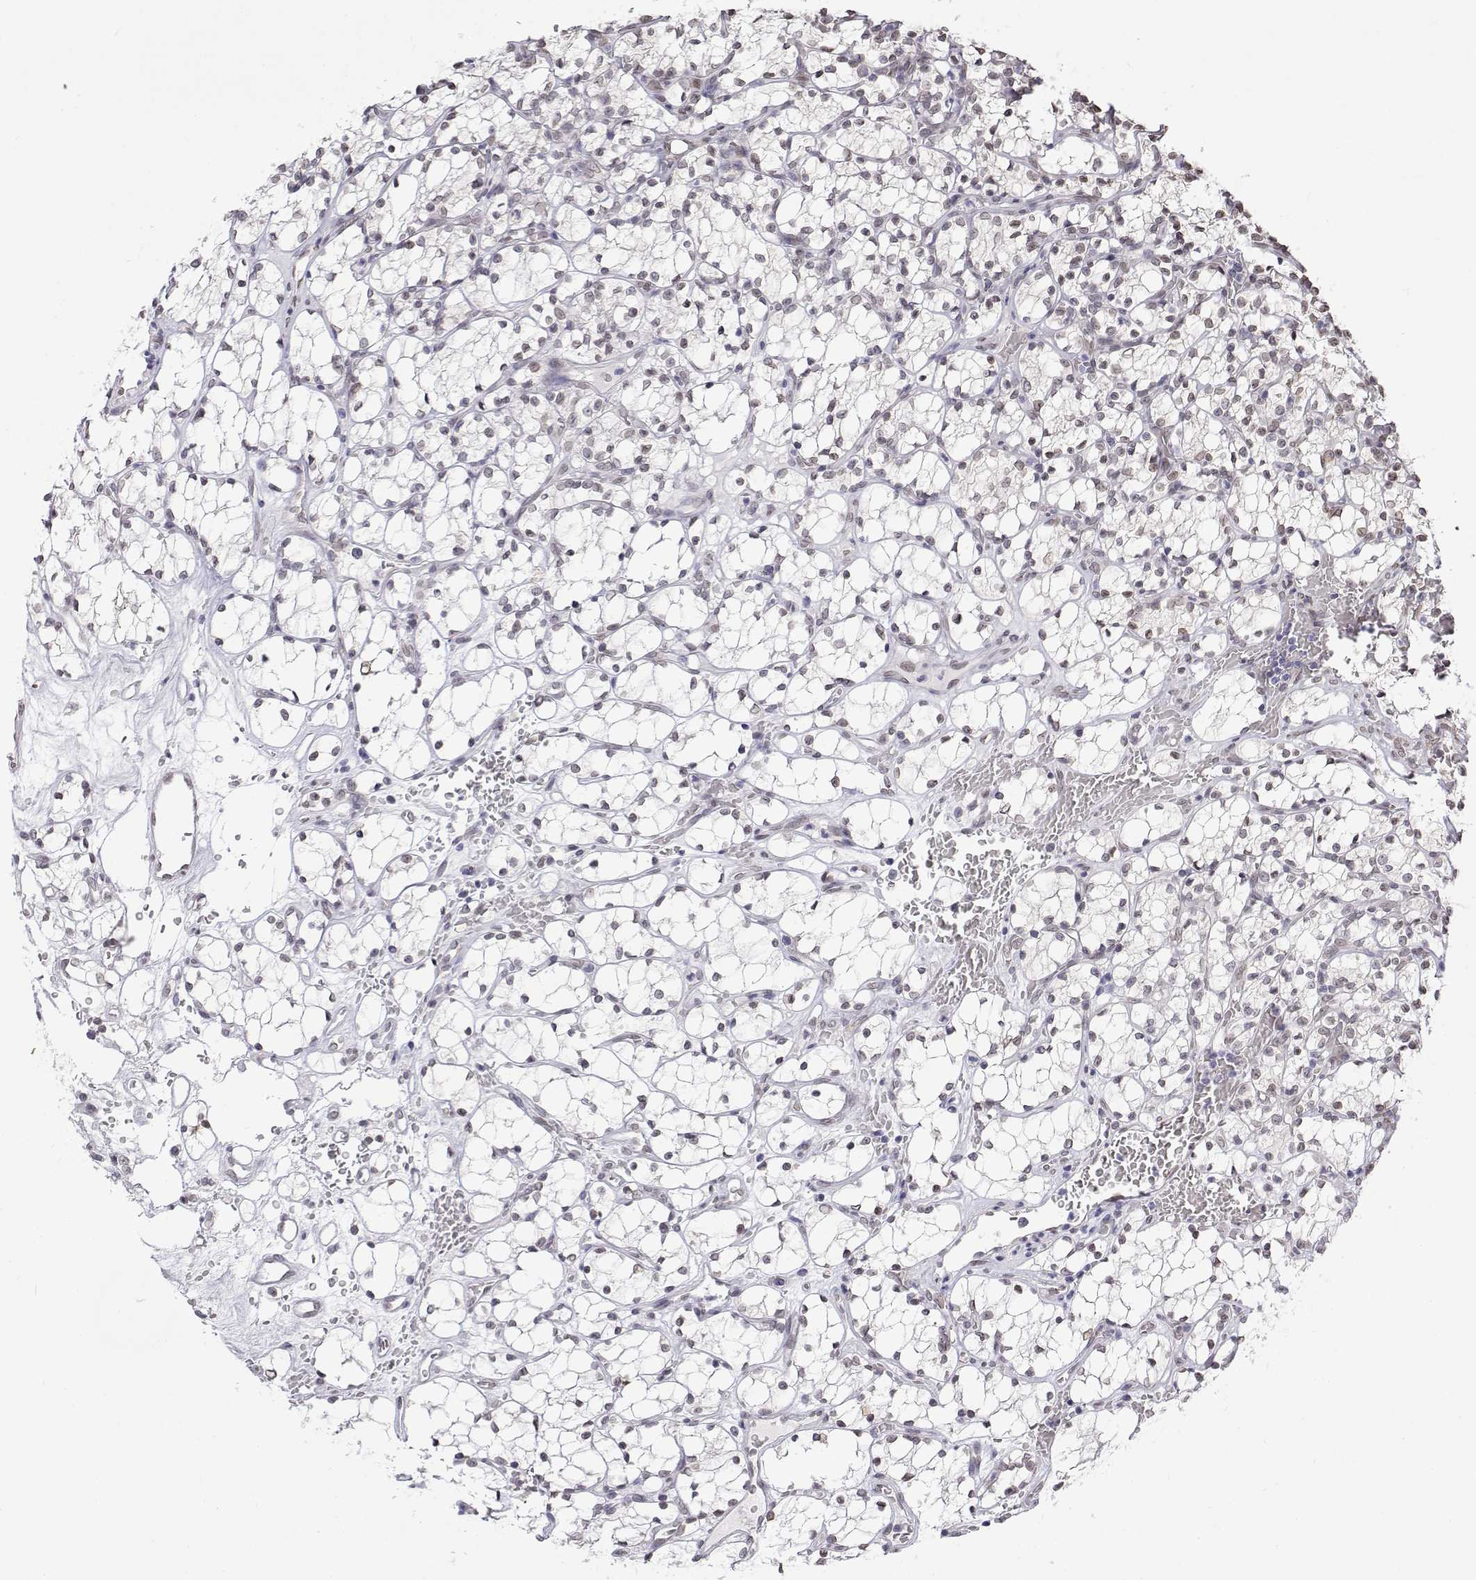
{"staining": {"intensity": "negative", "quantity": "none", "location": "none"}, "tissue": "renal cancer", "cell_type": "Tumor cells", "image_type": "cancer", "snomed": [{"axis": "morphology", "description": "Adenocarcinoma, NOS"}, {"axis": "topography", "description": "Kidney"}], "caption": "Immunohistochemical staining of renal cancer demonstrates no significant positivity in tumor cells.", "gene": "ZNF532", "patient": {"sex": "female", "age": 69}}